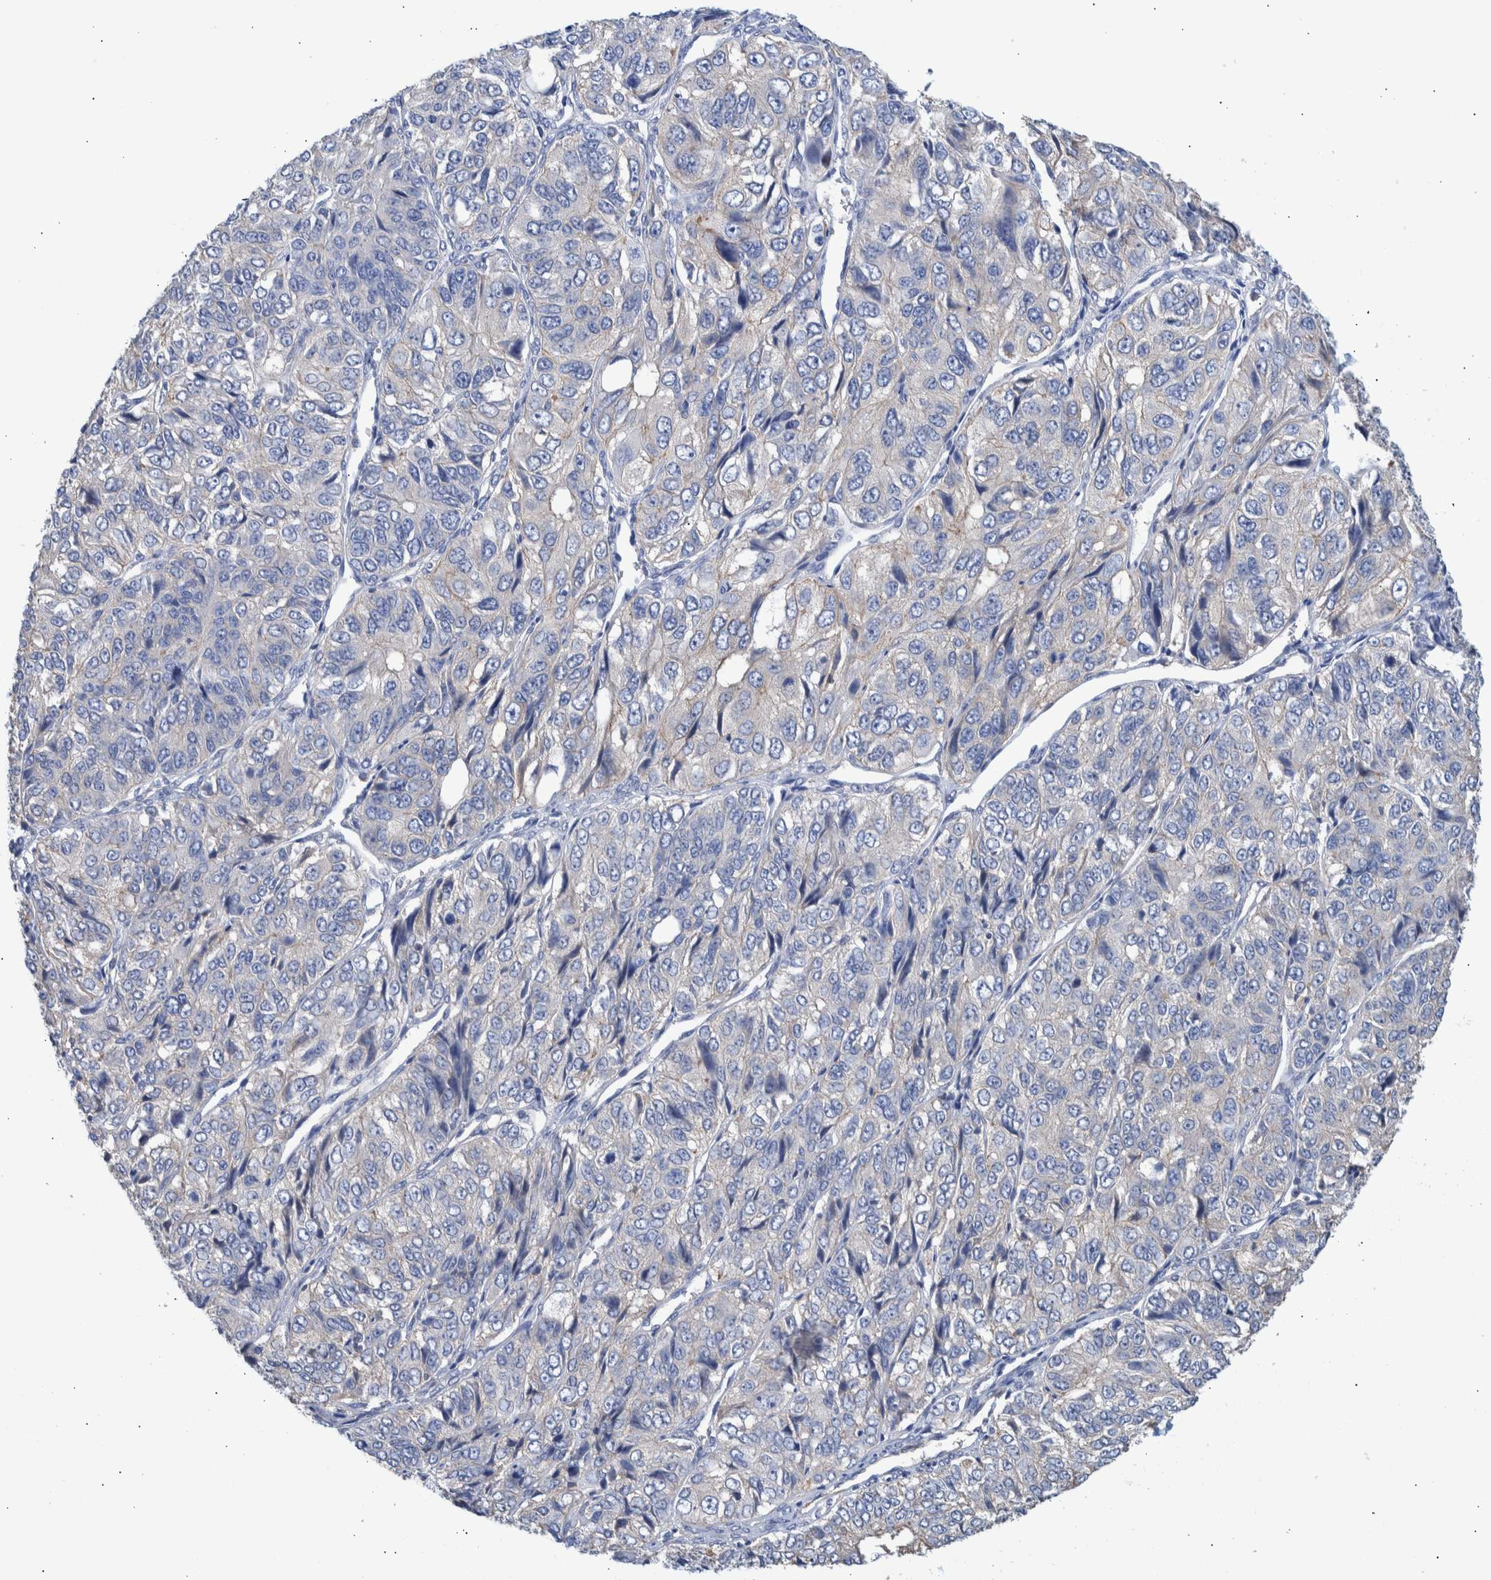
{"staining": {"intensity": "negative", "quantity": "none", "location": "none"}, "tissue": "ovarian cancer", "cell_type": "Tumor cells", "image_type": "cancer", "snomed": [{"axis": "morphology", "description": "Carcinoma, endometroid"}, {"axis": "topography", "description": "Ovary"}], "caption": "Immunohistochemistry (IHC) image of neoplastic tissue: human ovarian cancer (endometroid carcinoma) stained with DAB displays no significant protein positivity in tumor cells.", "gene": "PPP3CC", "patient": {"sex": "female", "age": 51}}